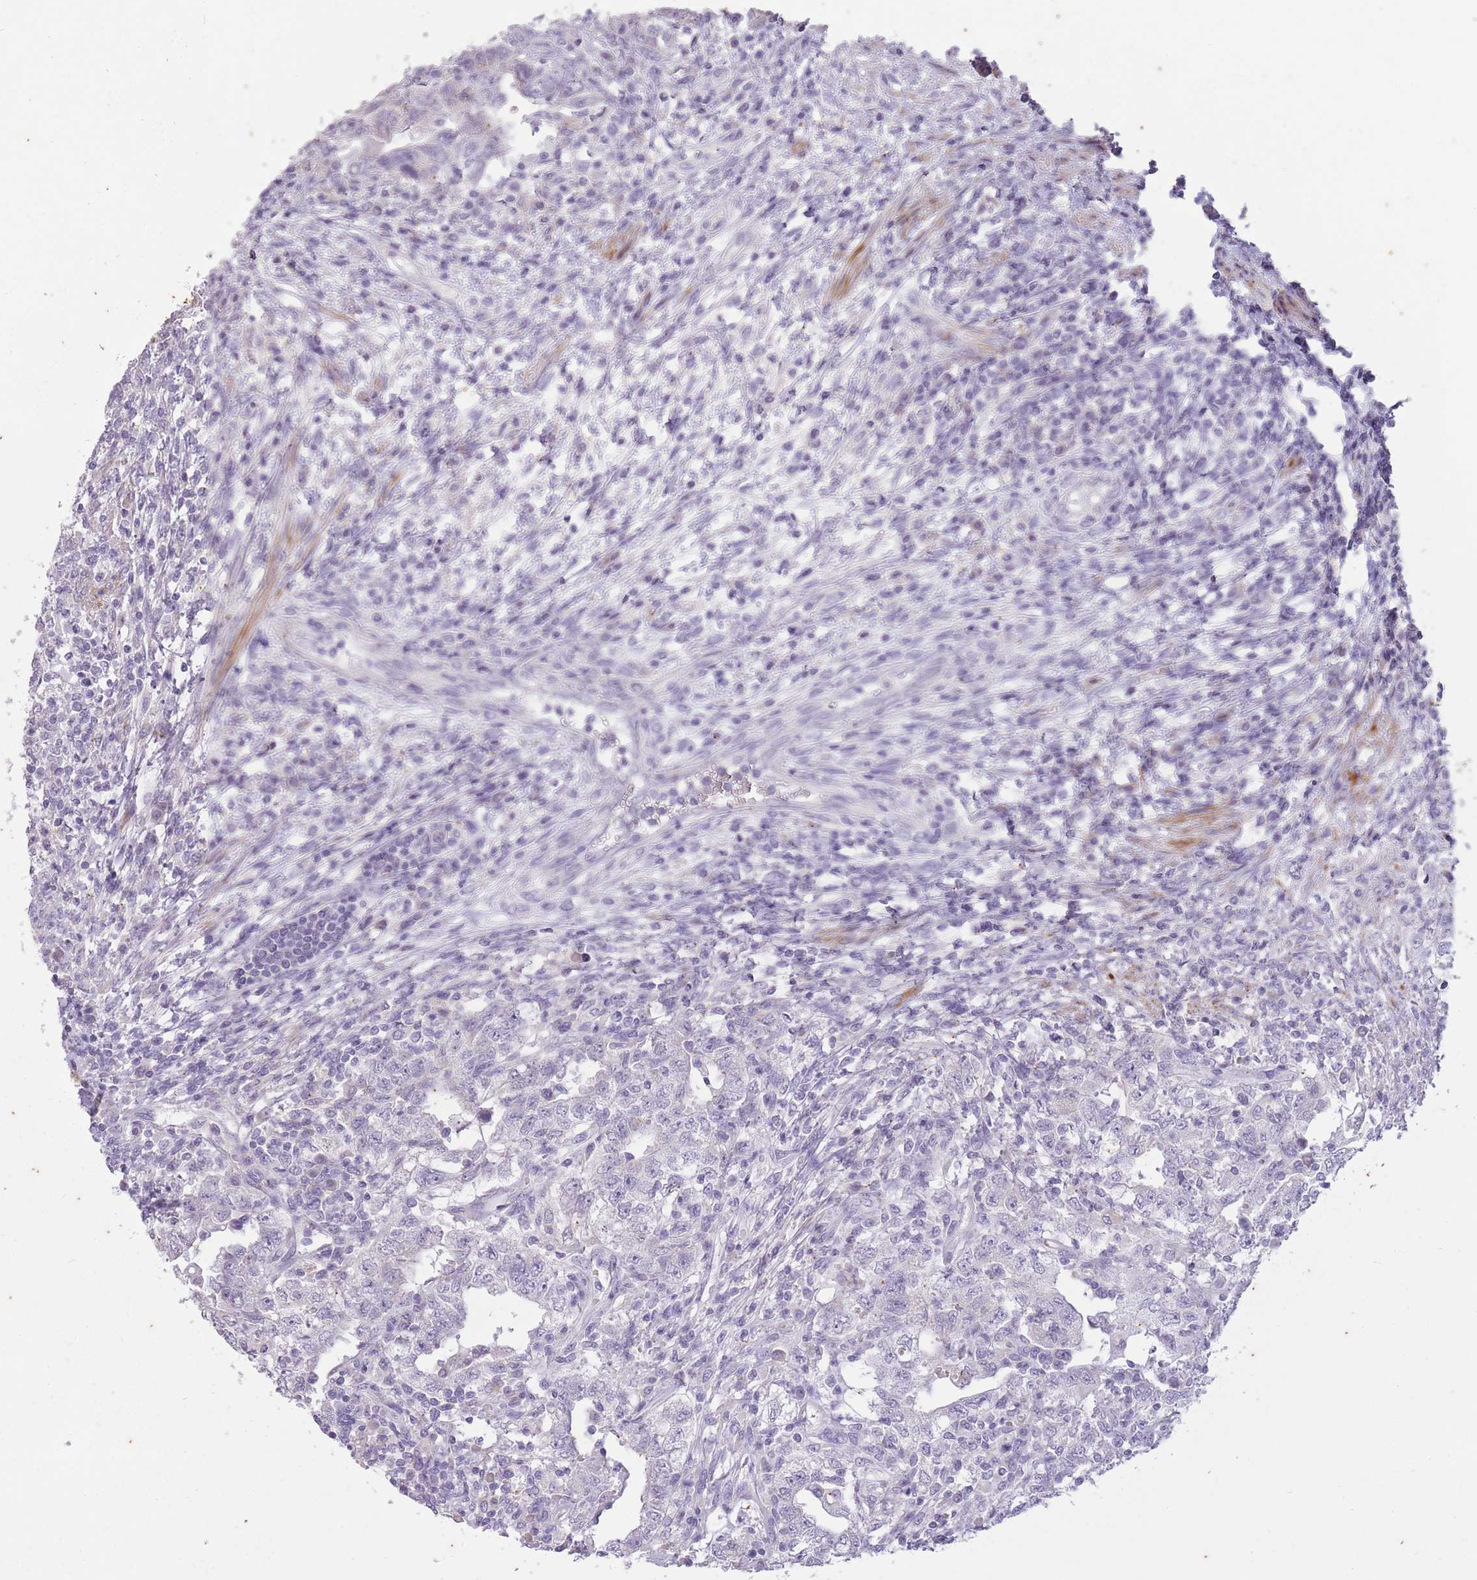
{"staining": {"intensity": "negative", "quantity": "none", "location": "none"}, "tissue": "testis cancer", "cell_type": "Tumor cells", "image_type": "cancer", "snomed": [{"axis": "morphology", "description": "Carcinoma, Embryonal, NOS"}, {"axis": "topography", "description": "Testis"}], "caption": "Protein analysis of testis embryonal carcinoma reveals no significant staining in tumor cells.", "gene": "CNTNAP3", "patient": {"sex": "male", "age": 26}}